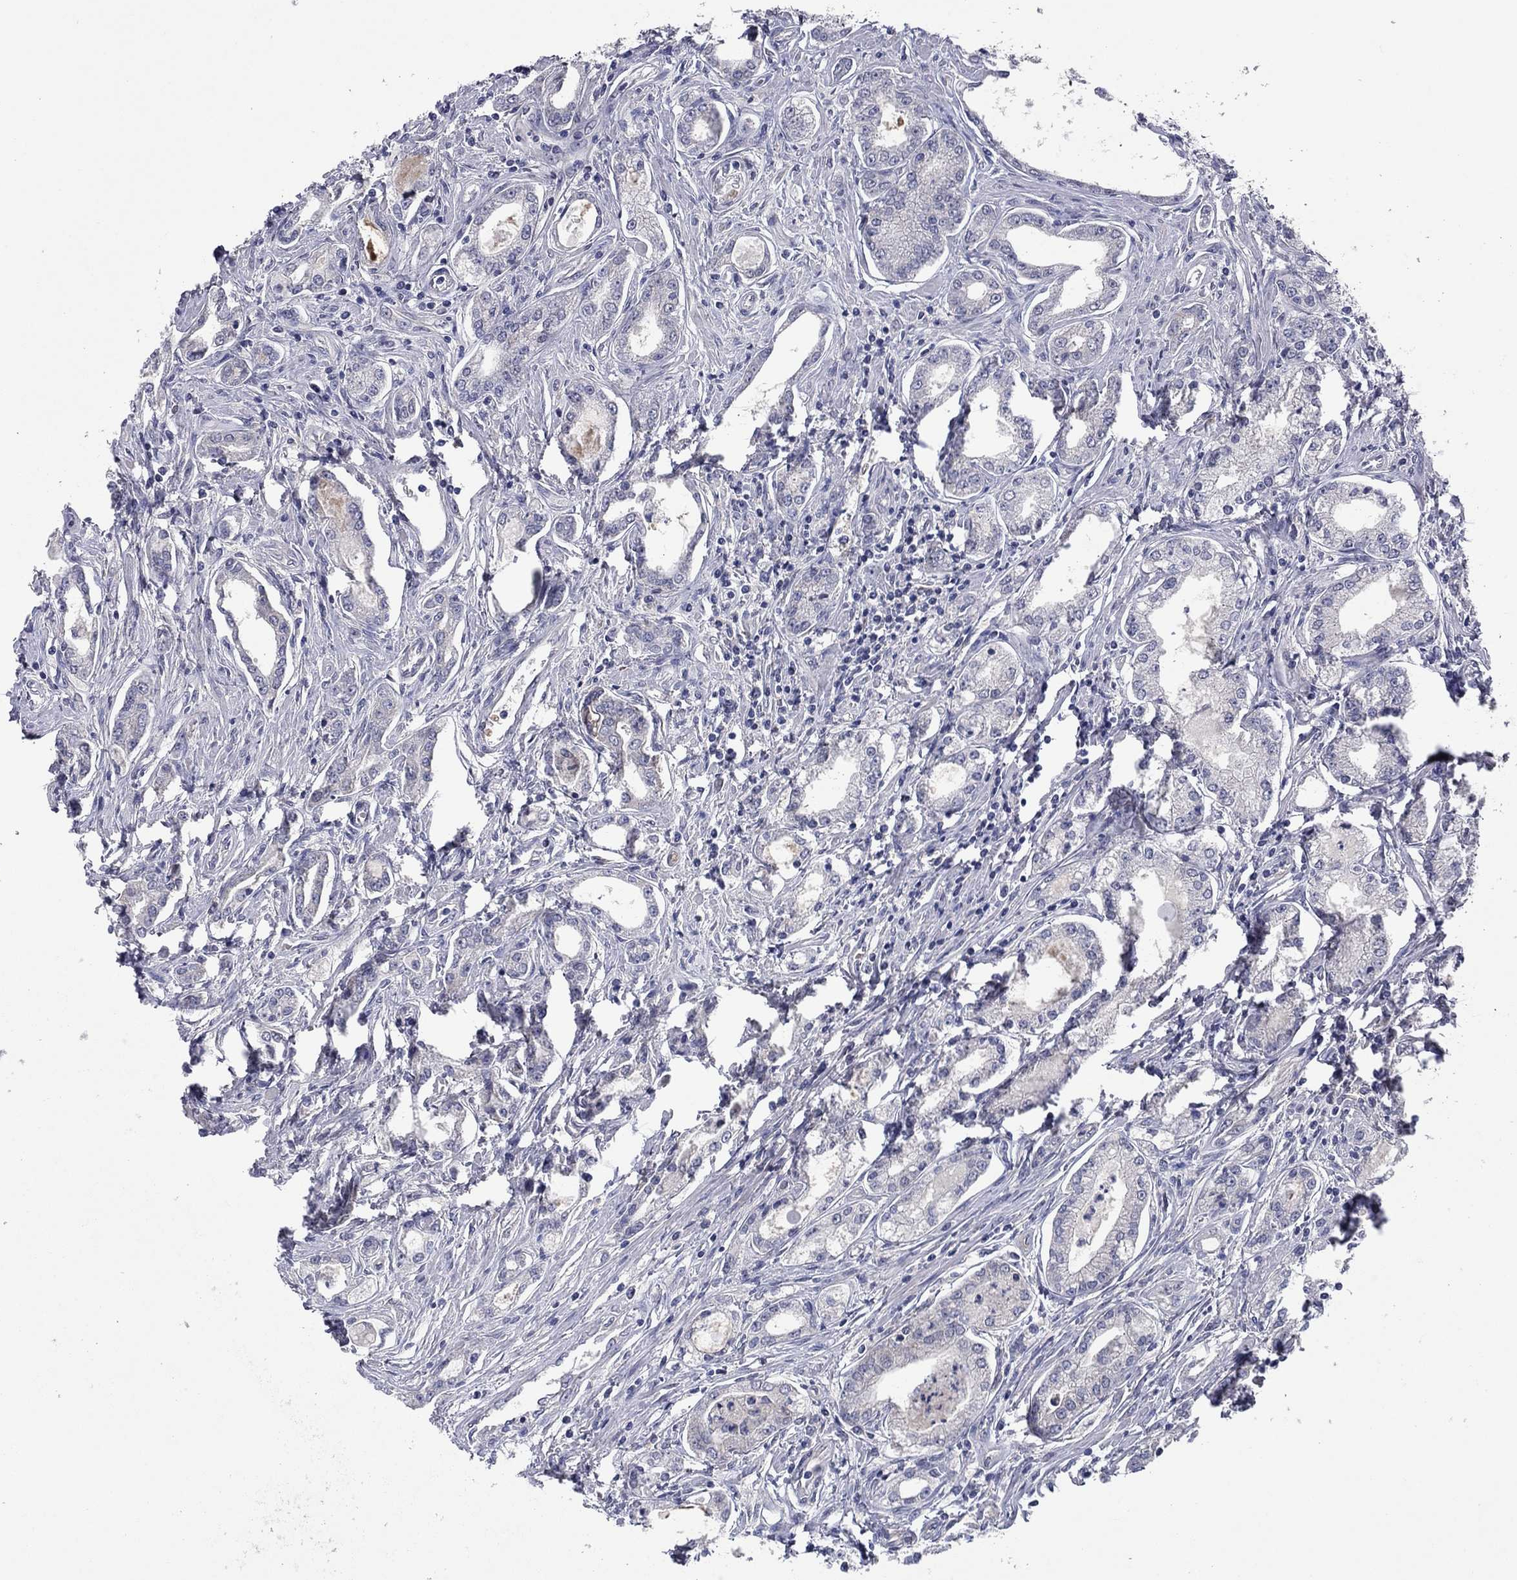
{"staining": {"intensity": "negative", "quantity": "none", "location": "none"}, "tissue": "prostate cancer", "cell_type": "Tumor cells", "image_type": "cancer", "snomed": [{"axis": "morphology", "description": "Adenocarcinoma, NOS"}, {"axis": "morphology", "description": "Adenocarcinoma, High grade"}, {"axis": "topography", "description": "Prostate"}], "caption": "Tumor cells show no significant expression in high-grade adenocarcinoma (prostate).", "gene": "MEA1", "patient": {"sex": "male", "age": 70}}